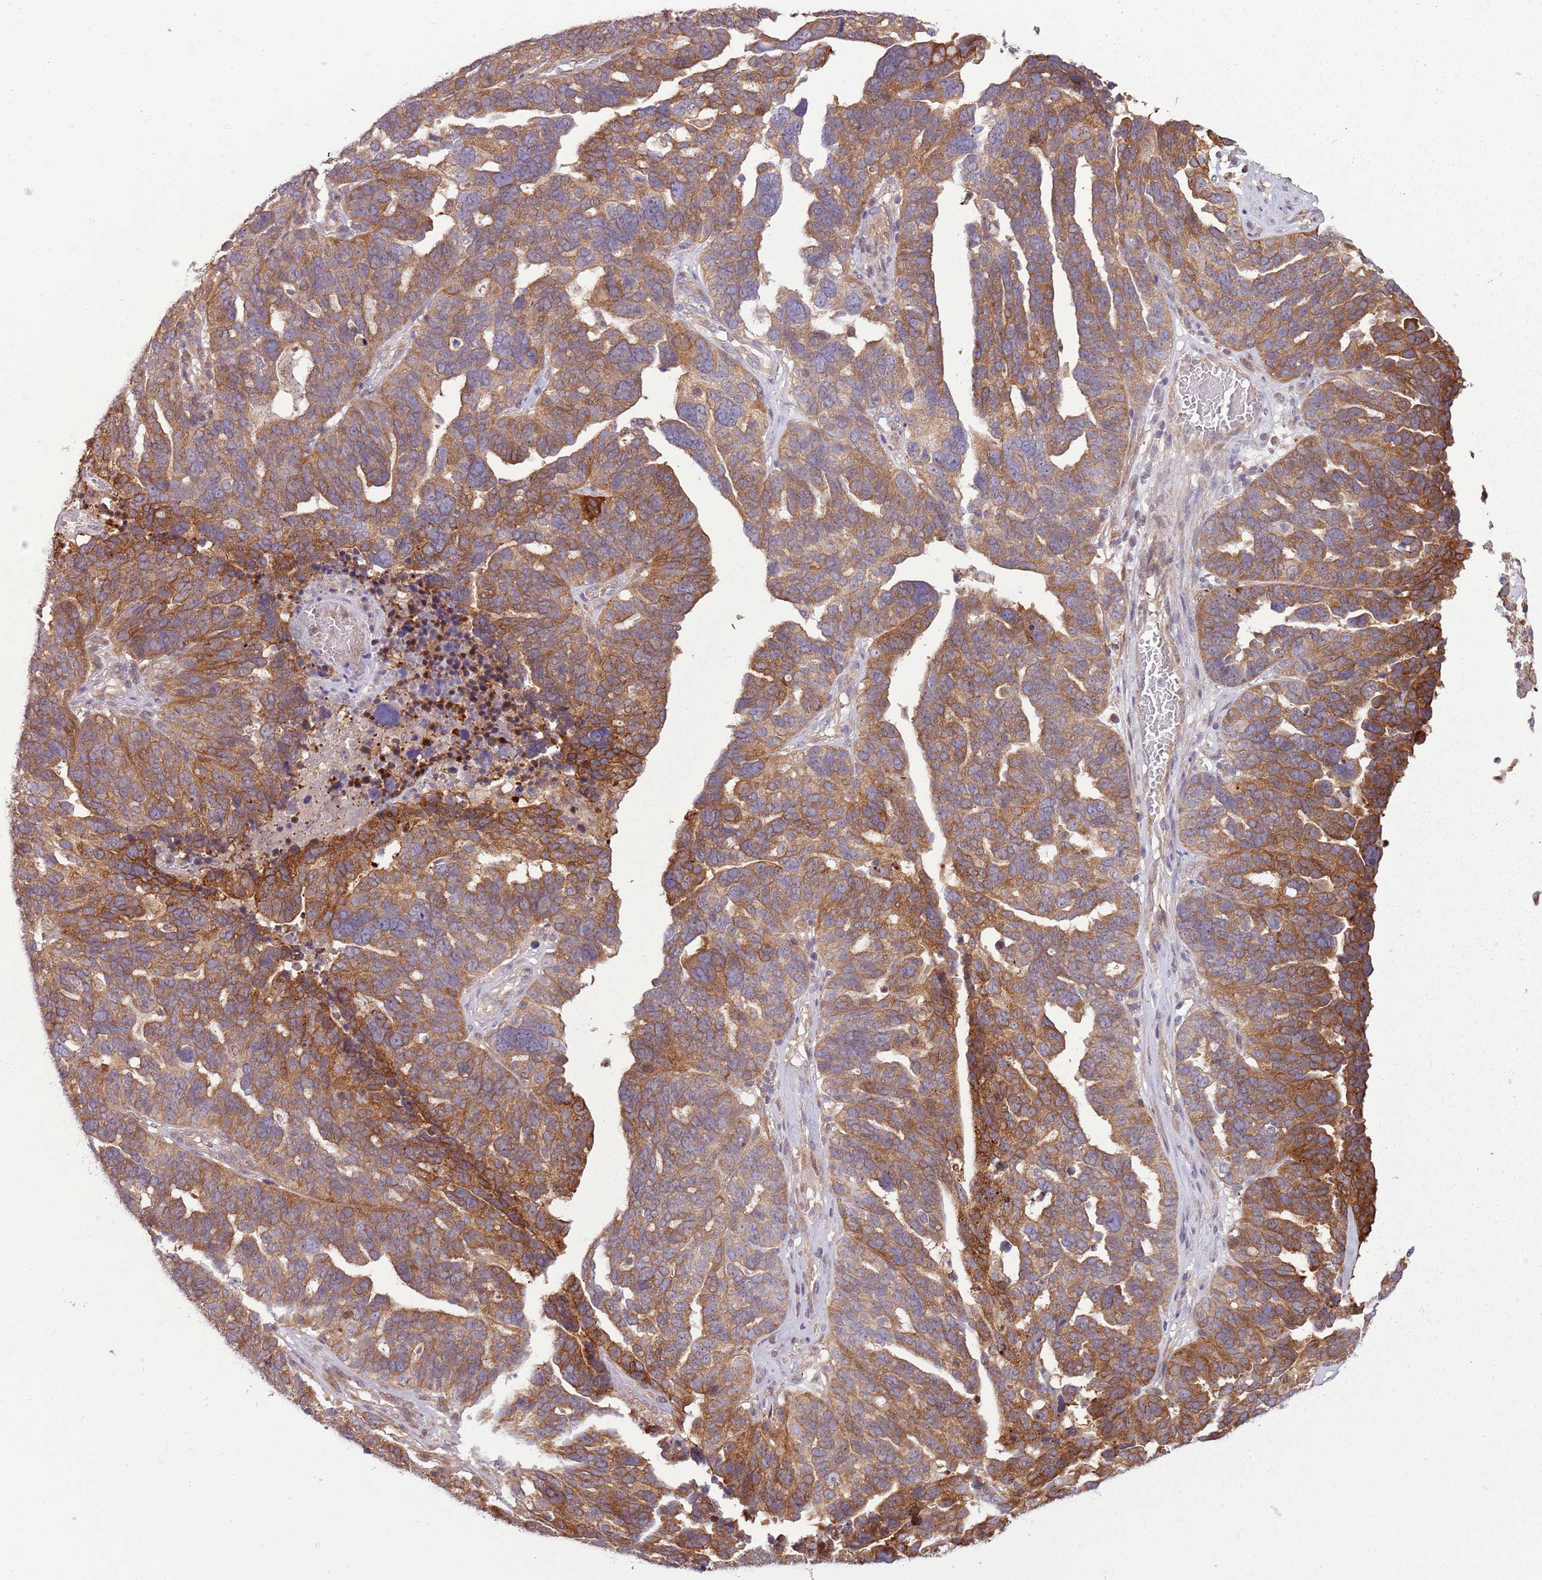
{"staining": {"intensity": "moderate", "quantity": ">75%", "location": "cytoplasmic/membranous"}, "tissue": "ovarian cancer", "cell_type": "Tumor cells", "image_type": "cancer", "snomed": [{"axis": "morphology", "description": "Cystadenocarcinoma, serous, NOS"}, {"axis": "topography", "description": "Ovary"}], "caption": "Serous cystadenocarcinoma (ovarian) was stained to show a protein in brown. There is medium levels of moderate cytoplasmic/membranous staining in about >75% of tumor cells.", "gene": "RPL21", "patient": {"sex": "female", "age": 59}}